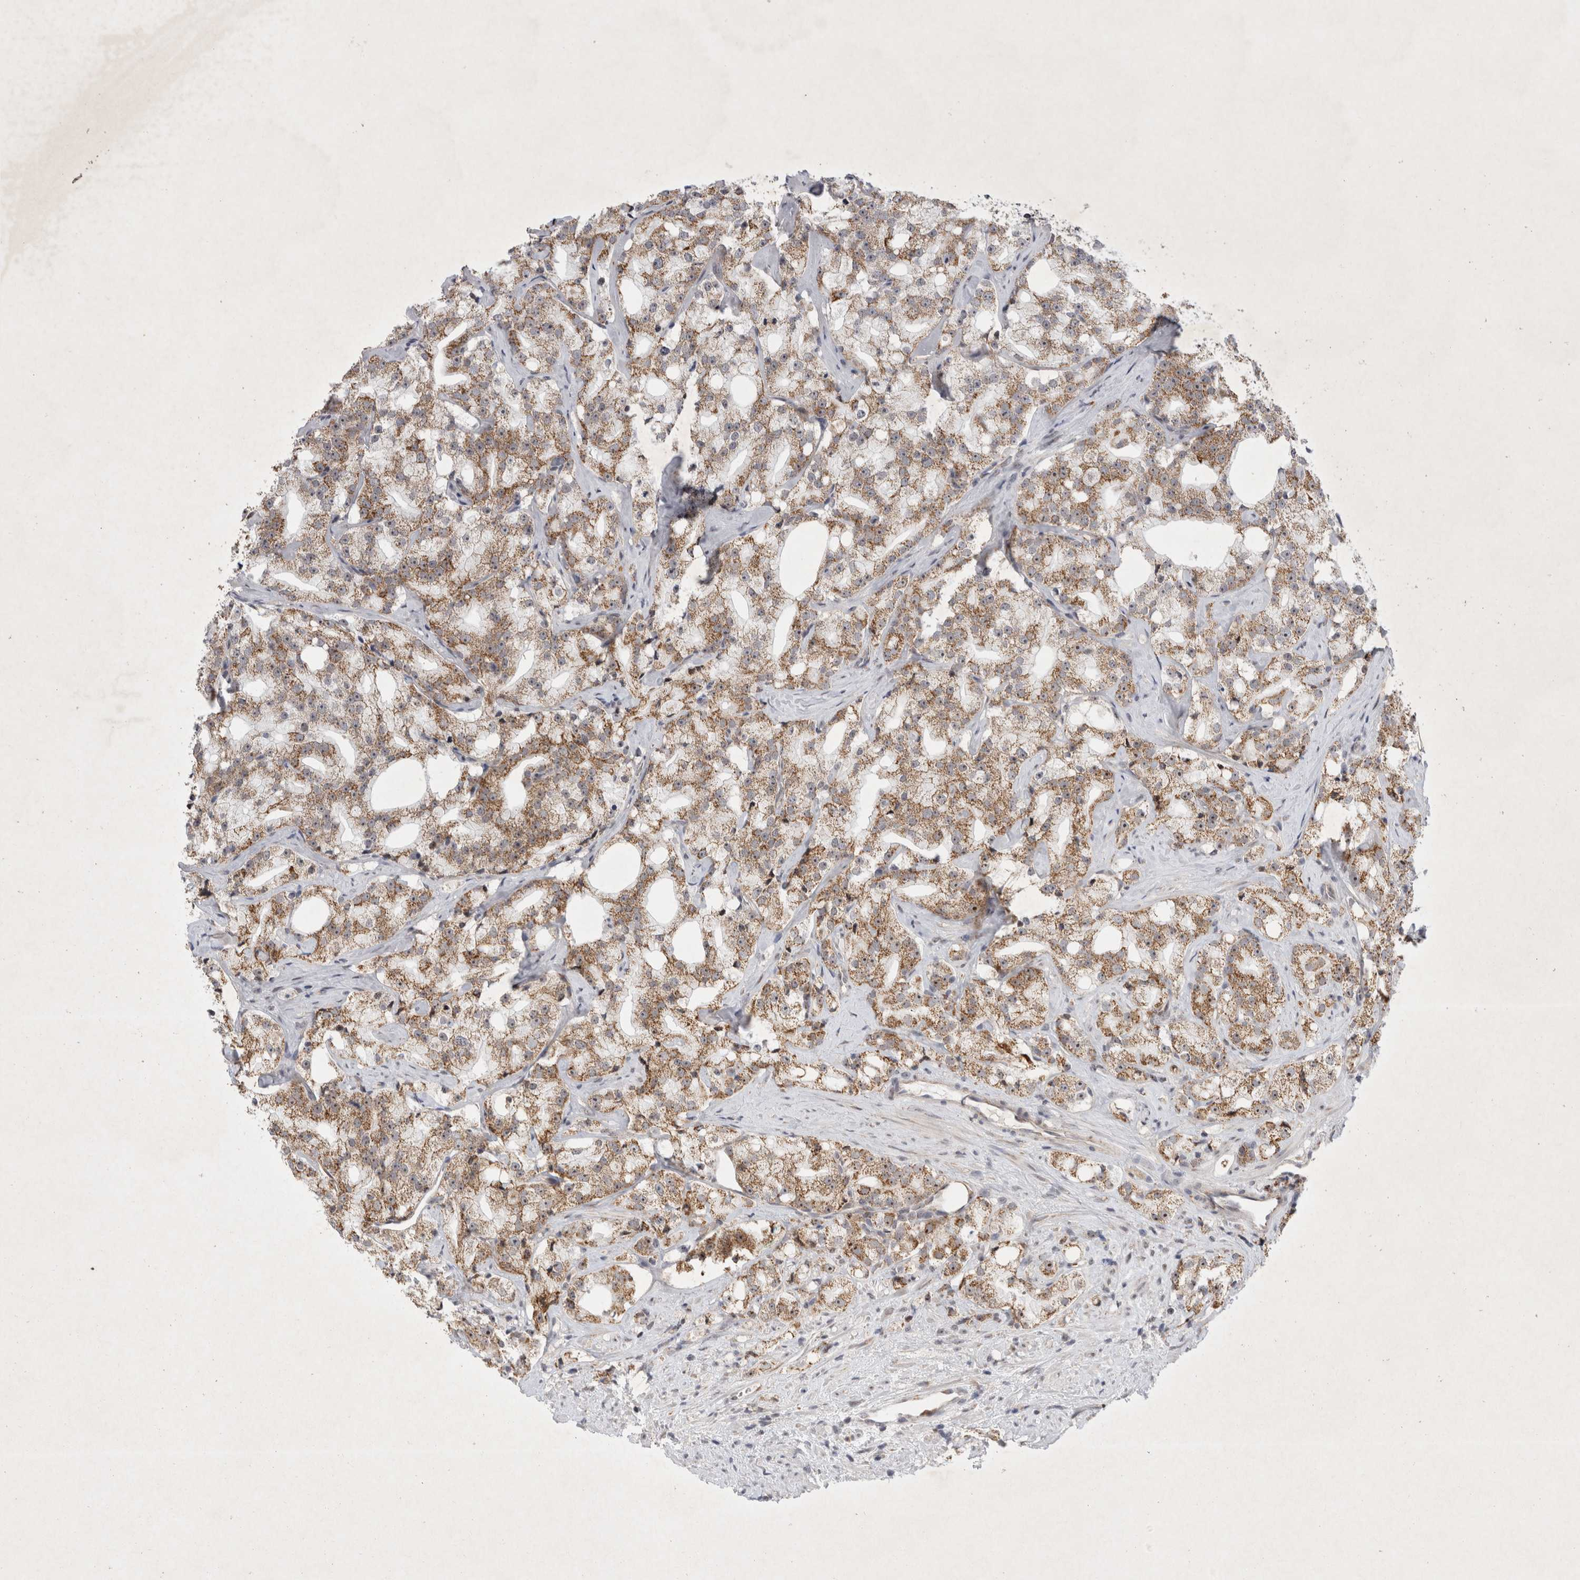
{"staining": {"intensity": "moderate", "quantity": ">75%", "location": "cytoplasmic/membranous"}, "tissue": "prostate cancer", "cell_type": "Tumor cells", "image_type": "cancer", "snomed": [{"axis": "morphology", "description": "Adenocarcinoma, High grade"}, {"axis": "topography", "description": "Prostate"}], "caption": "A brown stain highlights moderate cytoplasmic/membranous expression of a protein in prostate cancer (adenocarcinoma (high-grade)) tumor cells. (brown staining indicates protein expression, while blue staining denotes nuclei).", "gene": "MRPL37", "patient": {"sex": "male", "age": 64}}